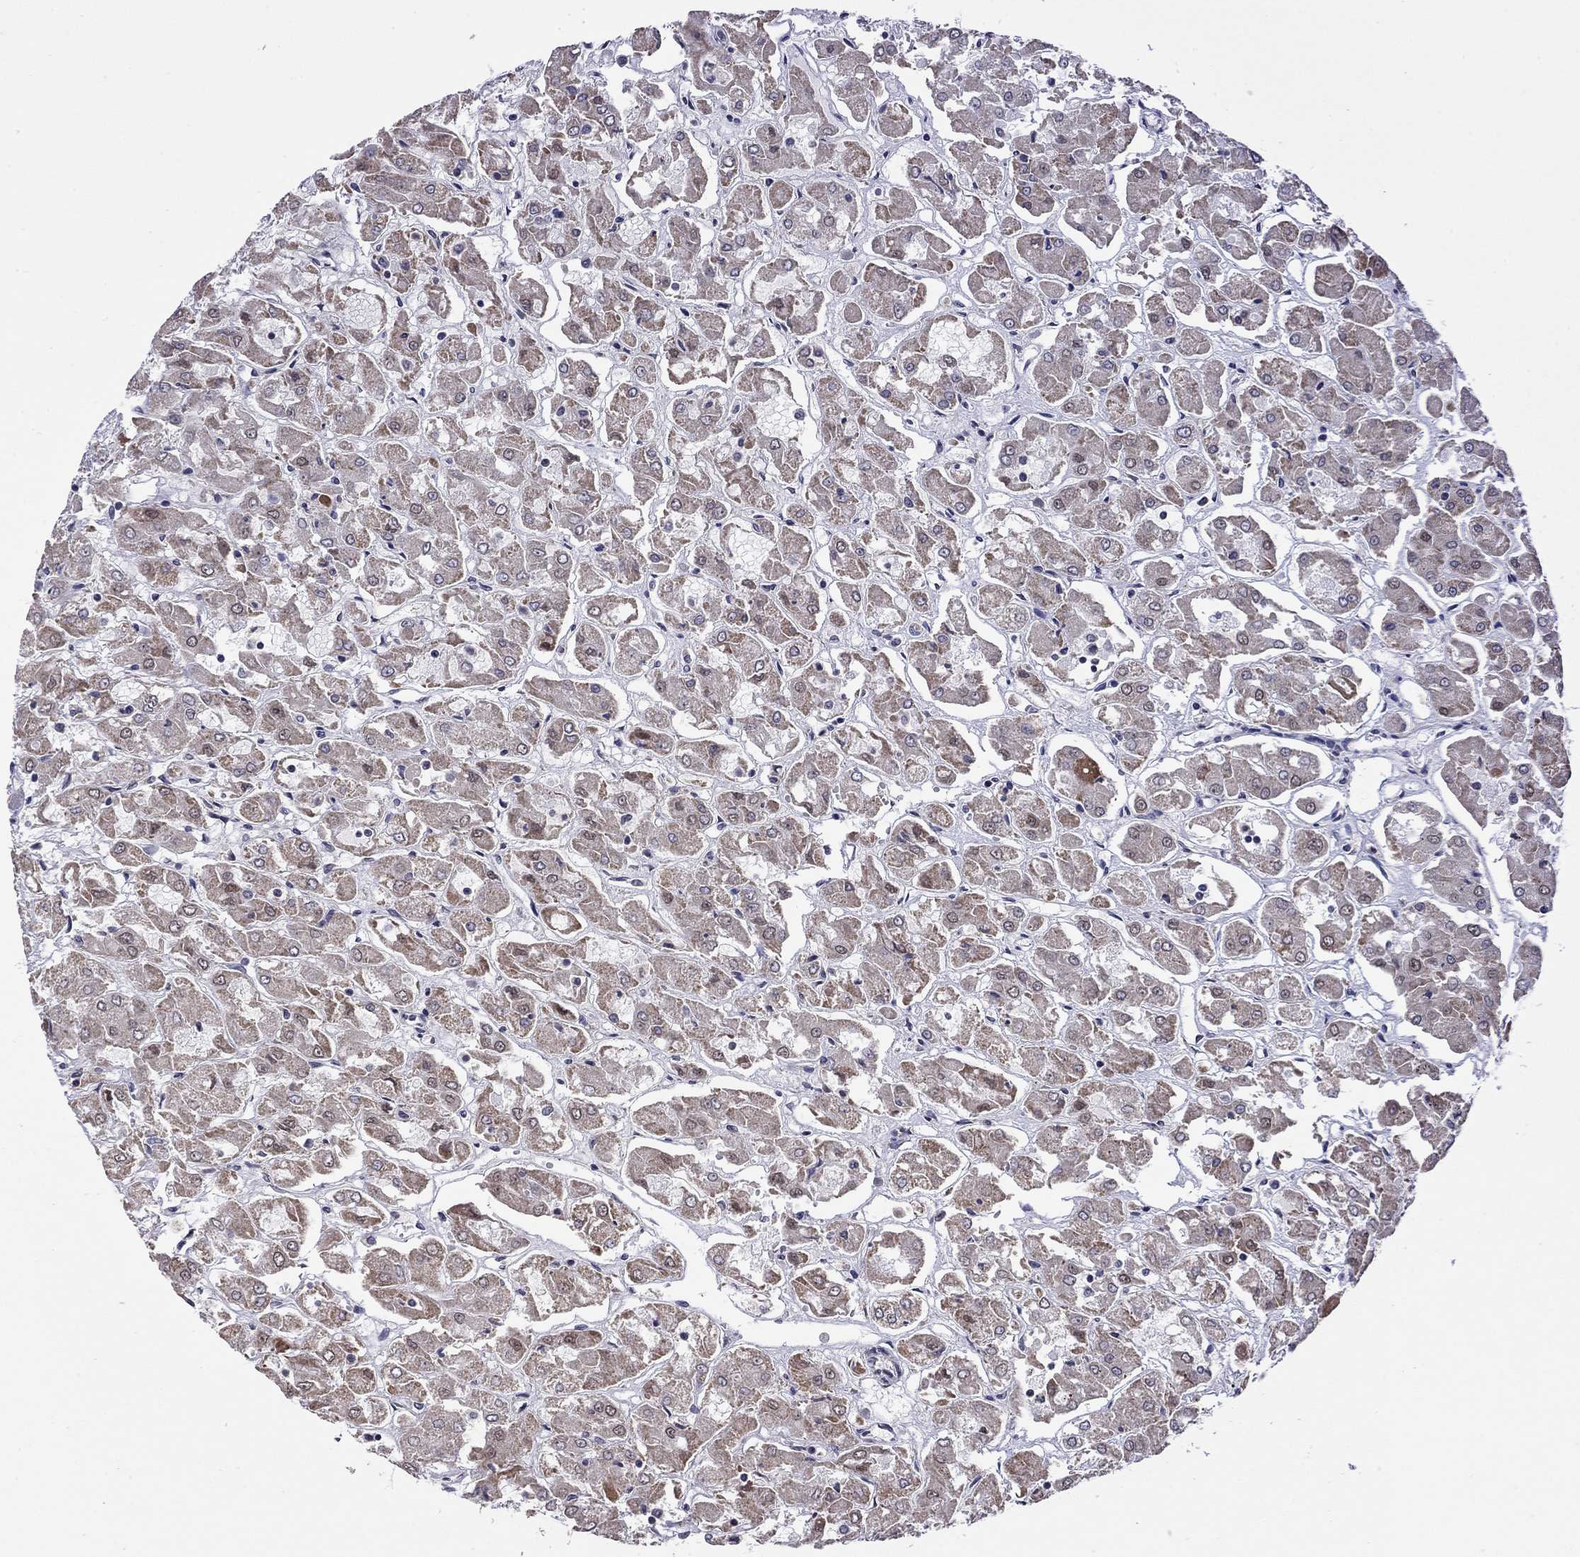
{"staining": {"intensity": "weak", "quantity": ">75%", "location": "cytoplasmic/membranous"}, "tissue": "renal cancer", "cell_type": "Tumor cells", "image_type": "cancer", "snomed": [{"axis": "morphology", "description": "Adenocarcinoma, NOS"}, {"axis": "topography", "description": "Kidney"}], "caption": "A brown stain labels weak cytoplasmic/membranous expression of a protein in renal cancer tumor cells.", "gene": "HES5", "patient": {"sex": "male", "age": 72}}